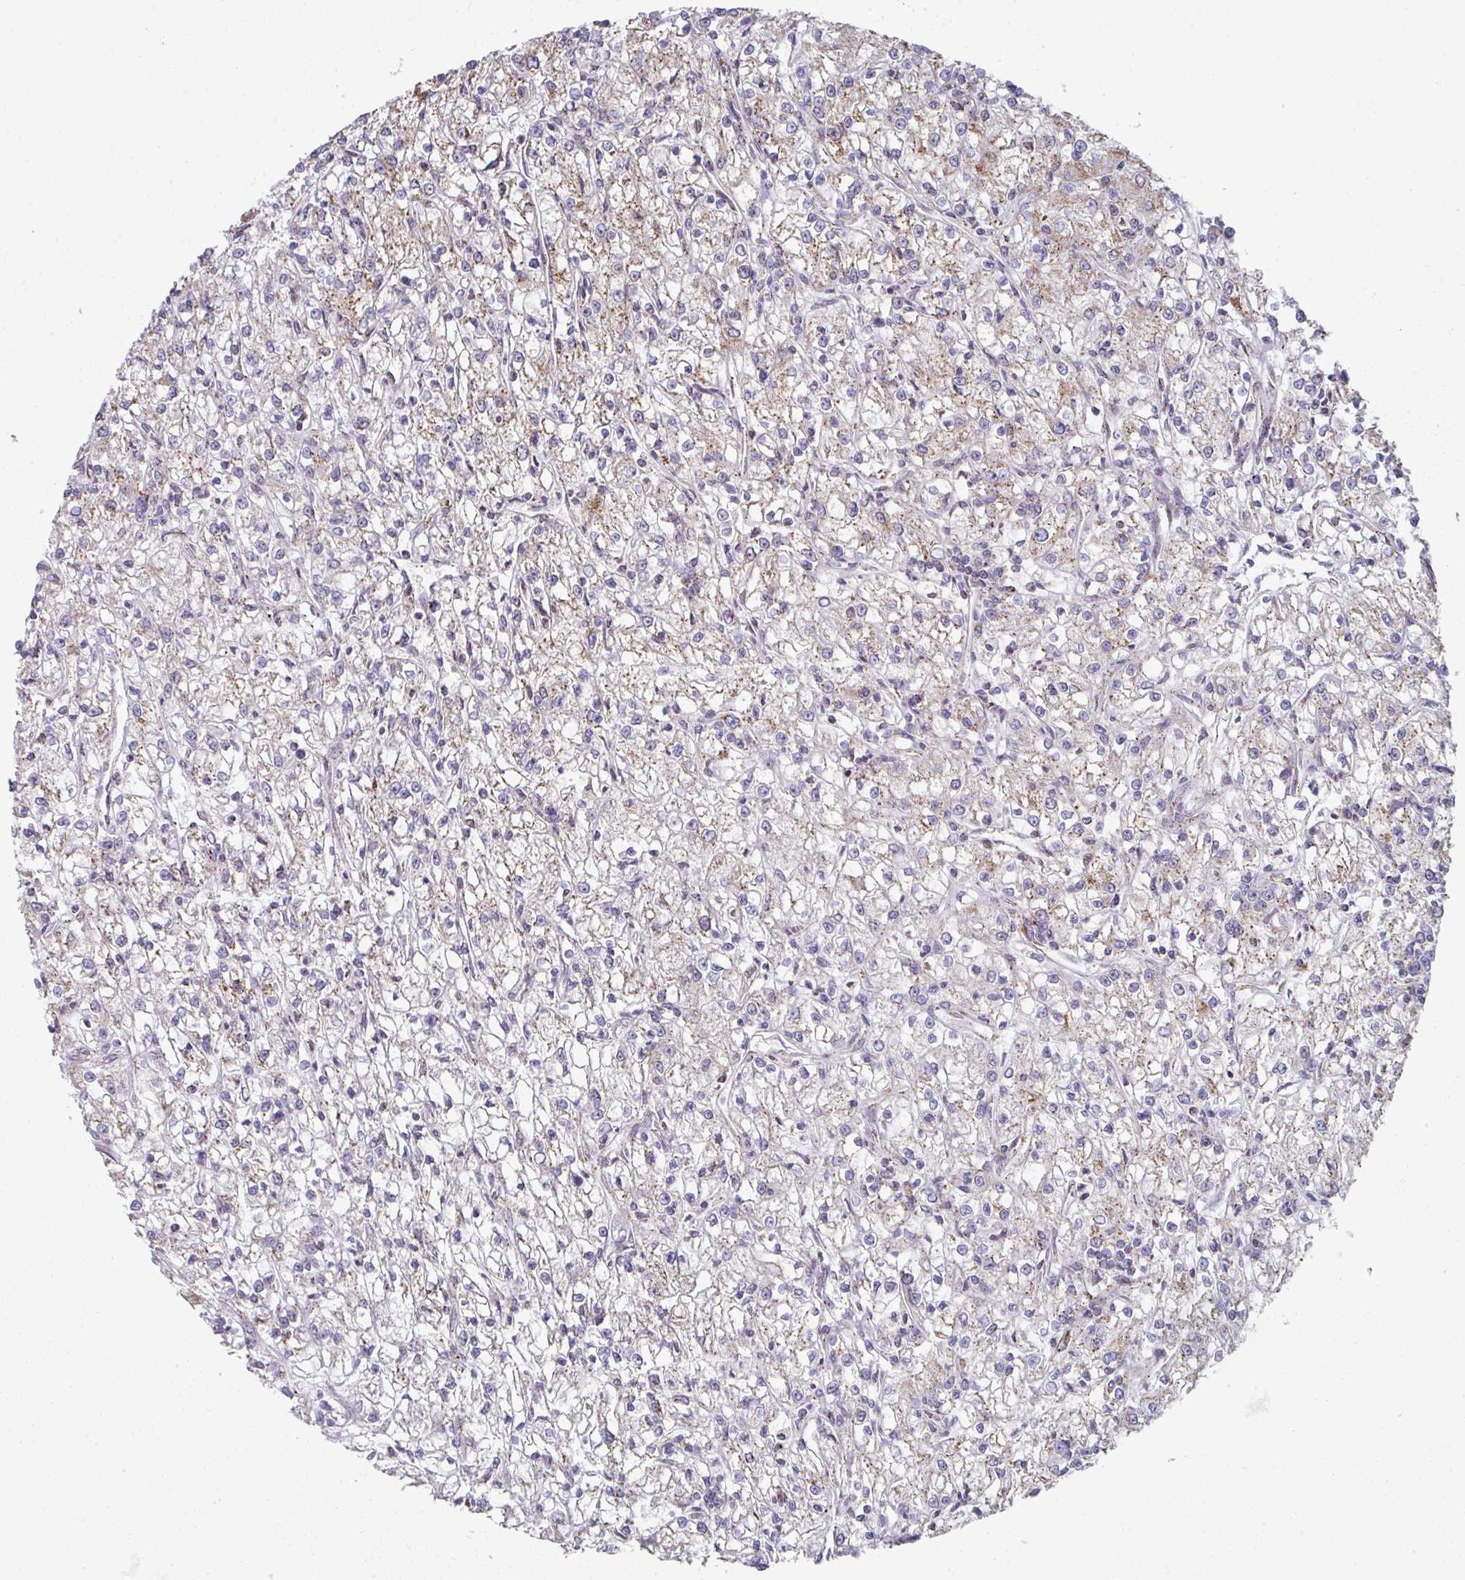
{"staining": {"intensity": "weak", "quantity": "25%-75%", "location": "cytoplasmic/membranous"}, "tissue": "renal cancer", "cell_type": "Tumor cells", "image_type": "cancer", "snomed": [{"axis": "morphology", "description": "Adenocarcinoma, NOS"}, {"axis": "topography", "description": "Kidney"}], "caption": "Protein staining of adenocarcinoma (renal) tissue demonstrates weak cytoplasmic/membranous positivity in approximately 25%-75% of tumor cells. Using DAB (brown) and hematoxylin (blue) stains, captured at high magnification using brightfield microscopy.", "gene": "CCDC85B", "patient": {"sex": "female", "age": 59}}